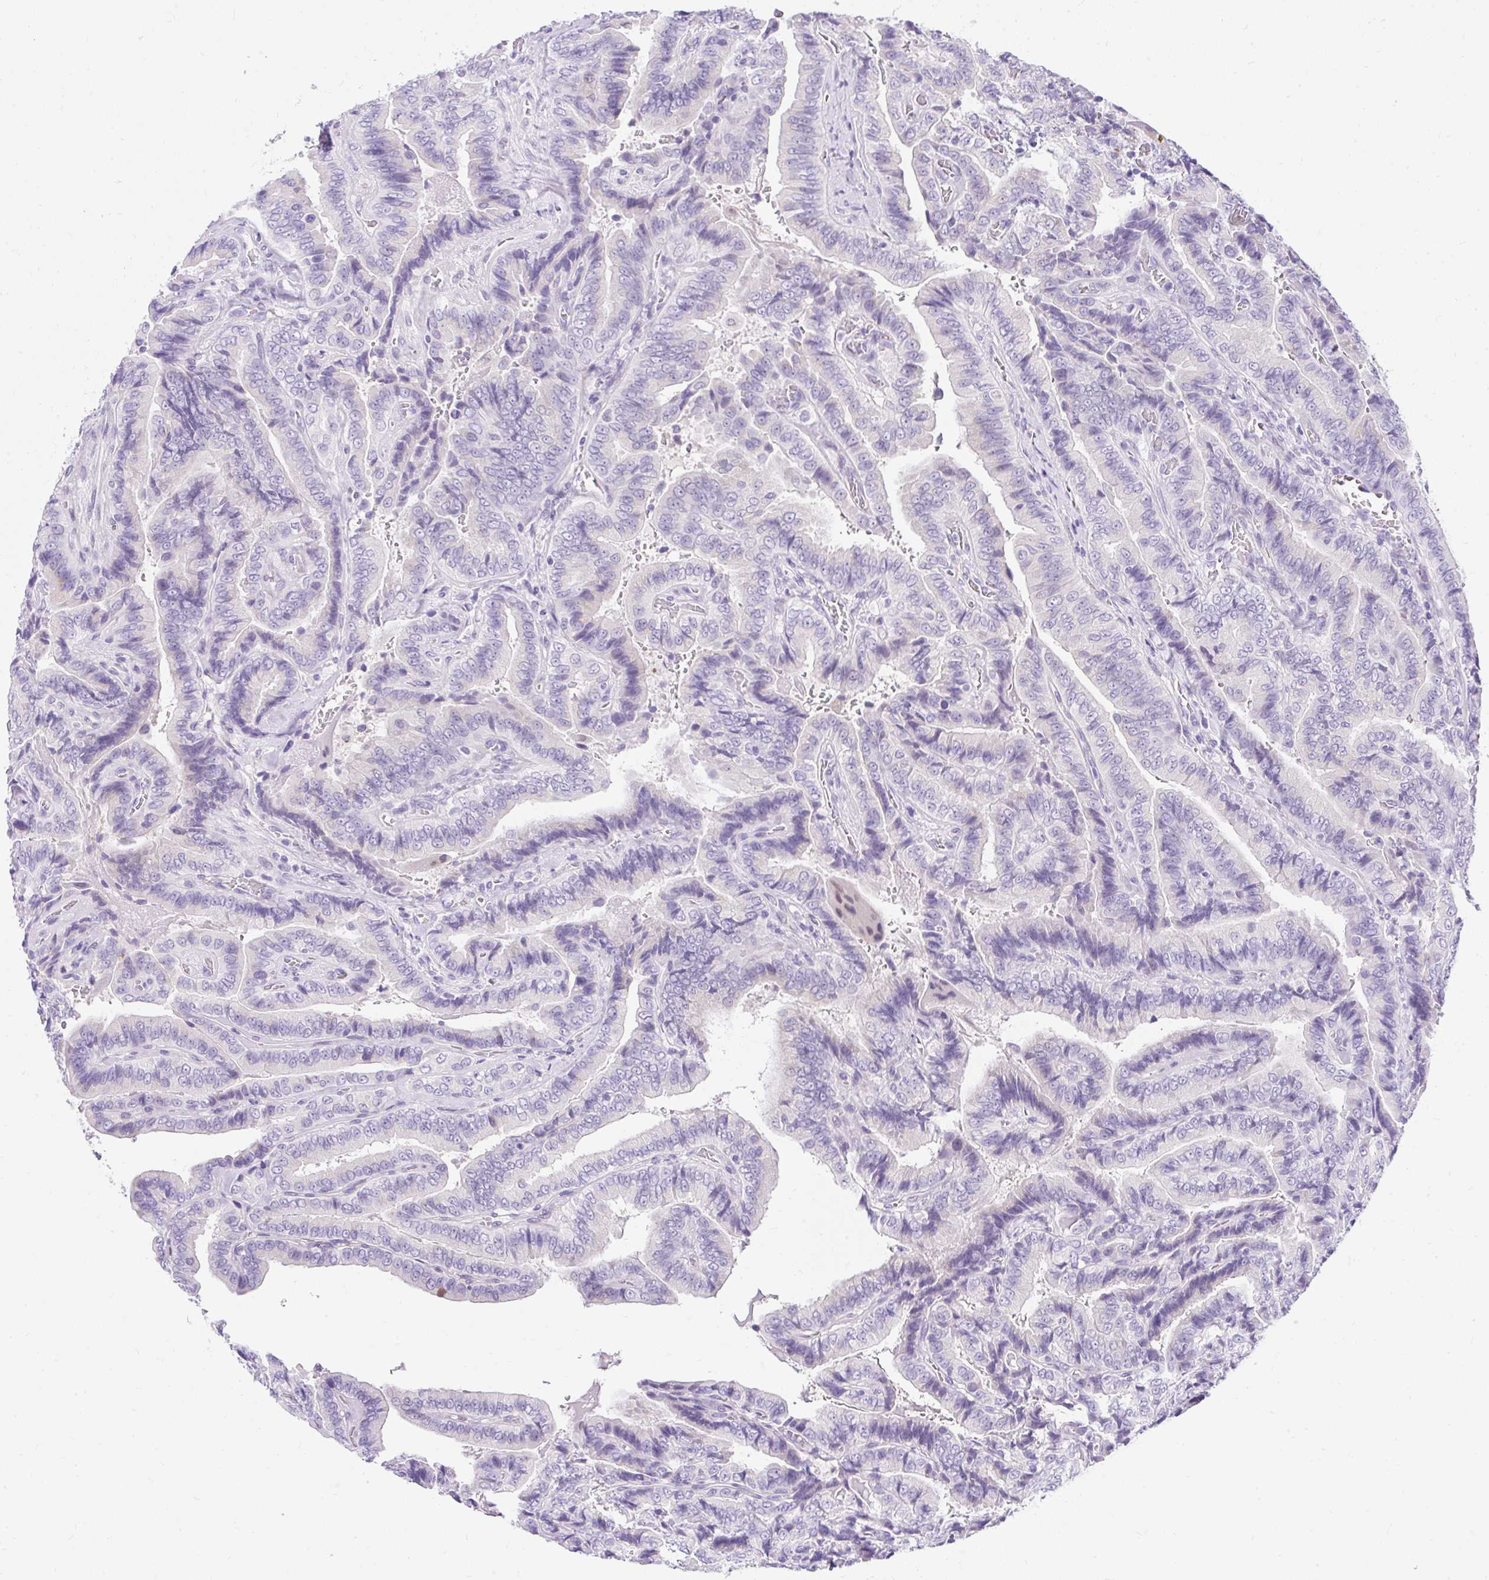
{"staining": {"intensity": "negative", "quantity": "none", "location": "none"}, "tissue": "thyroid cancer", "cell_type": "Tumor cells", "image_type": "cancer", "snomed": [{"axis": "morphology", "description": "Papillary adenocarcinoma, NOS"}, {"axis": "topography", "description": "Thyroid gland"}], "caption": "The image exhibits no significant positivity in tumor cells of papillary adenocarcinoma (thyroid).", "gene": "GOLGA8A", "patient": {"sex": "male", "age": 61}}